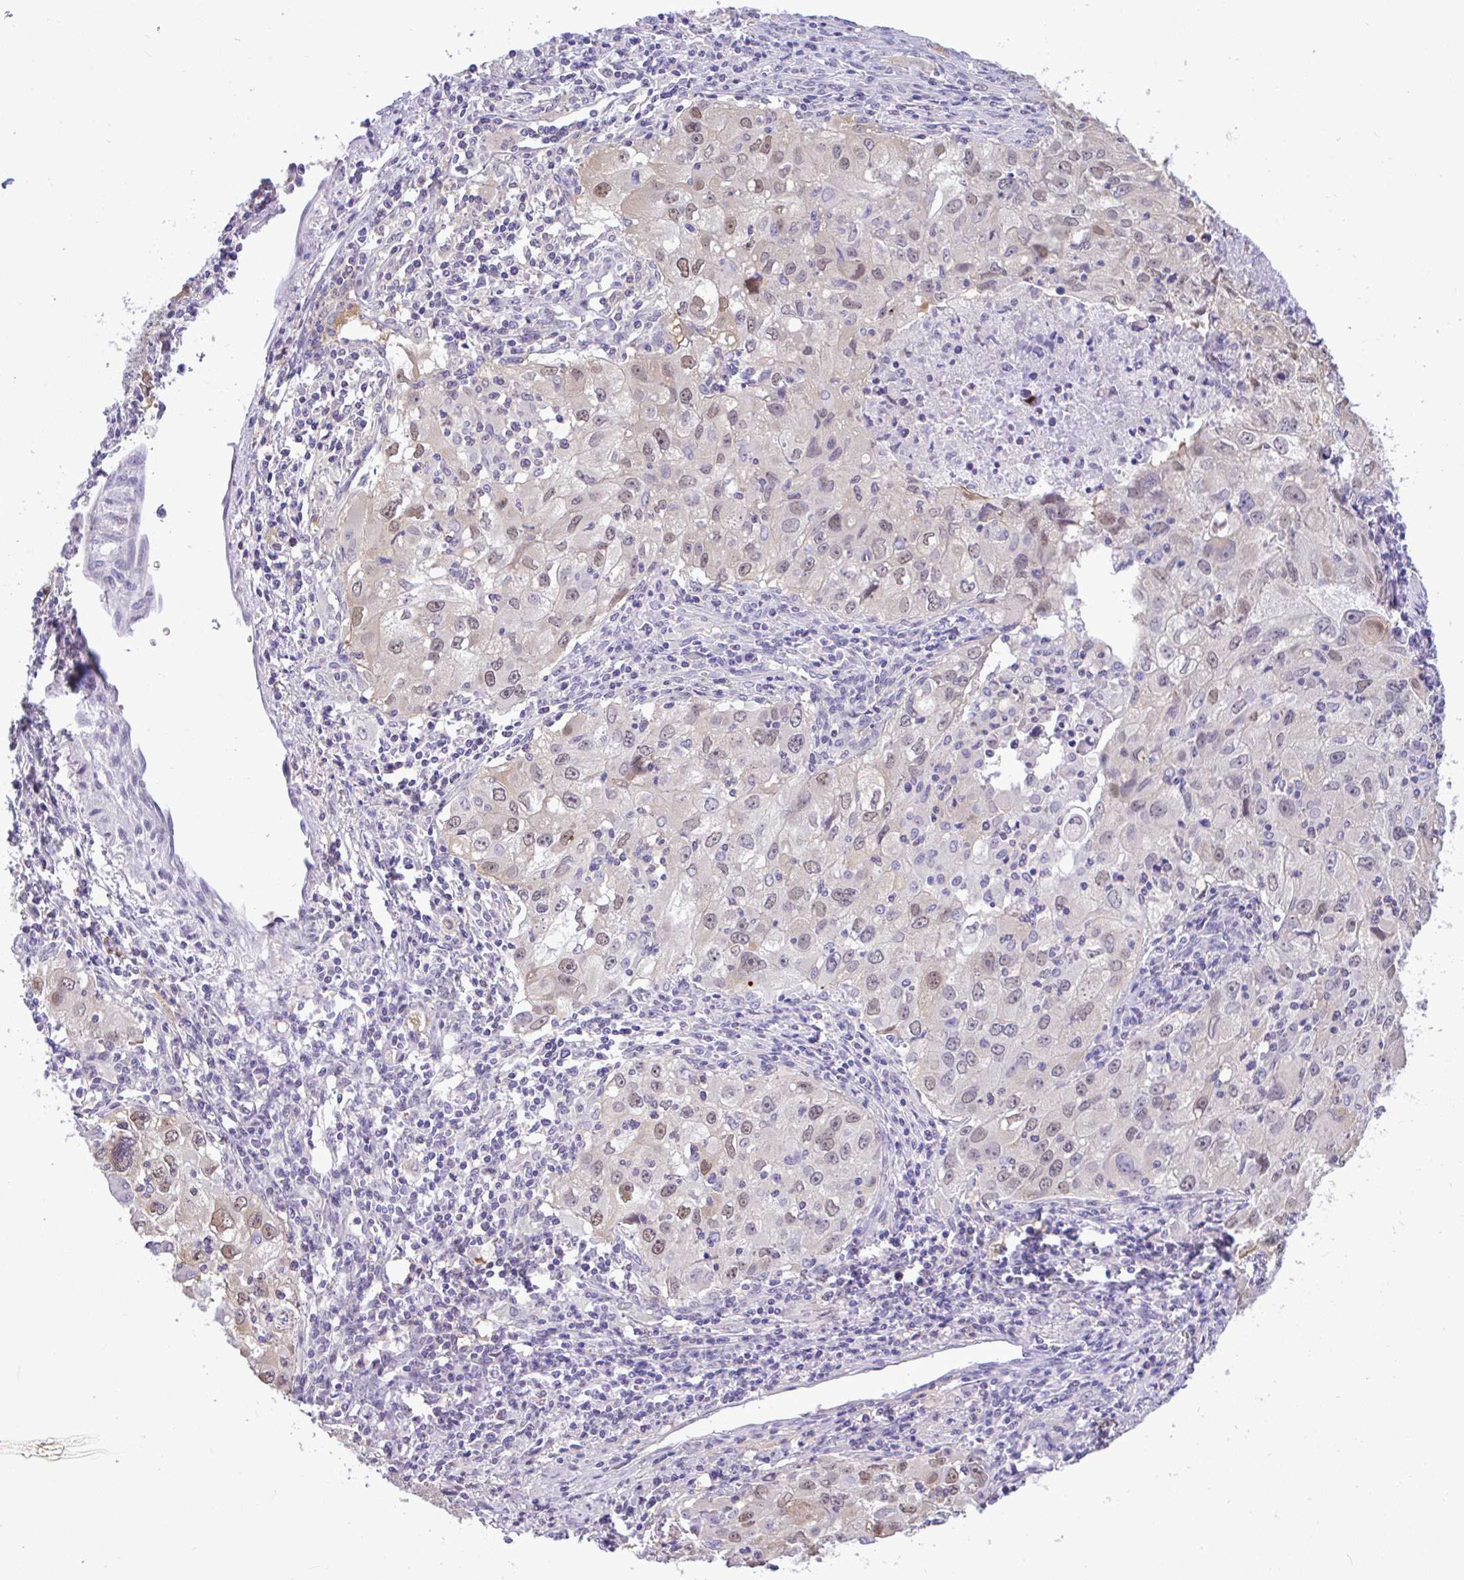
{"staining": {"intensity": "weak", "quantity": "25%-75%", "location": "nuclear"}, "tissue": "lung cancer", "cell_type": "Tumor cells", "image_type": "cancer", "snomed": [{"axis": "morphology", "description": "Adenocarcinoma, NOS"}, {"axis": "morphology", "description": "Adenocarcinoma, metastatic, NOS"}, {"axis": "topography", "description": "Lymph node"}, {"axis": "topography", "description": "Lung"}], "caption": "The immunohistochemical stain labels weak nuclear positivity in tumor cells of adenocarcinoma (lung) tissue.", "gene": "ZNF485", "patient": {"sex": "female", "age": 42}}